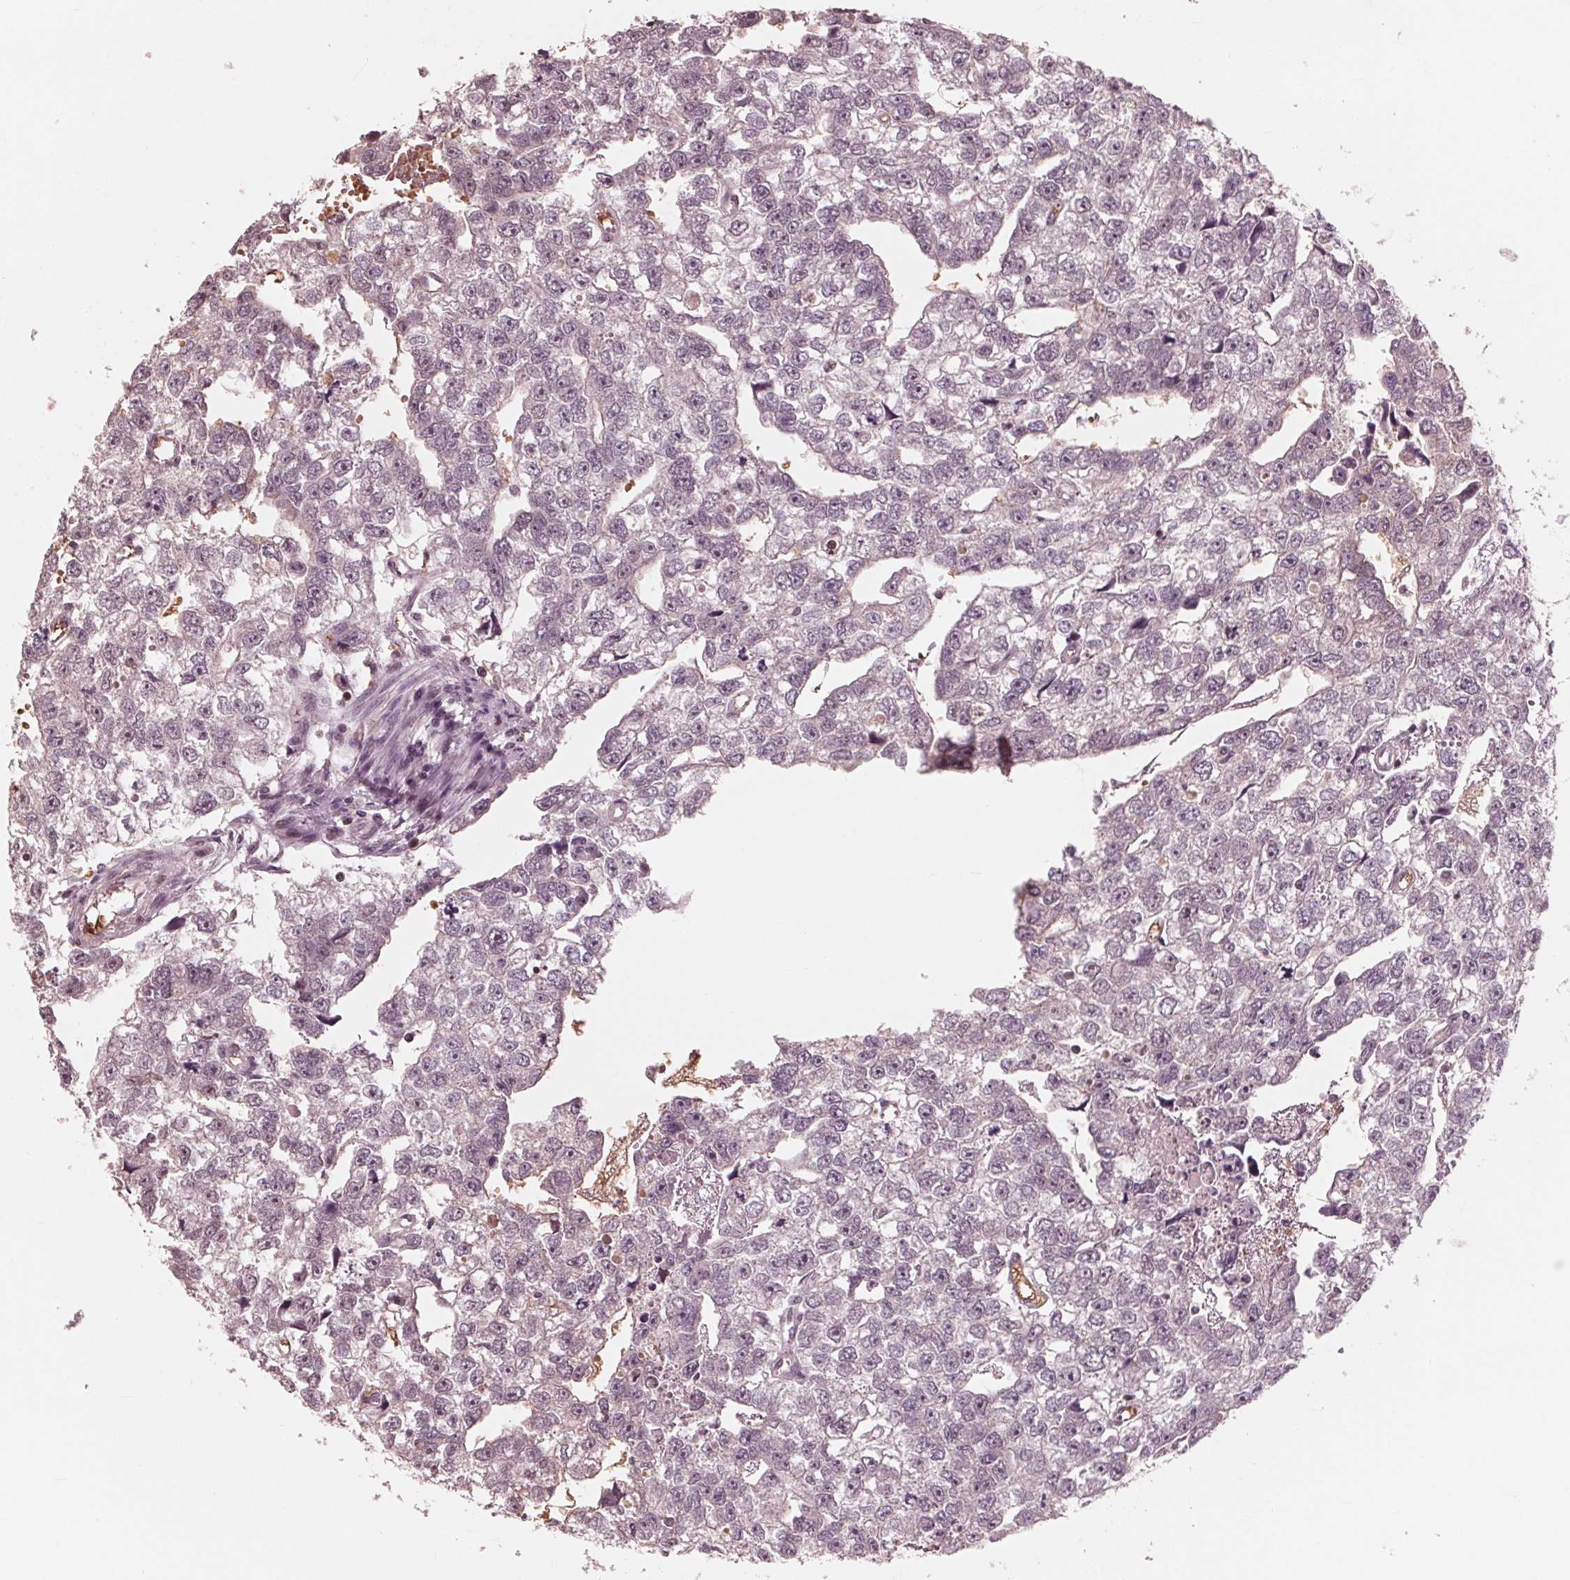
{"staining": {"intensity": "negative", "quantity": "none", "location": "none"}, "tissue": "testis cancer", "cell_type": "Tumor cells", "image_type": "cancer", "snomed": [{"axis": "morphology", "description": "Carcinoma, Embryonal, NOS"}, {"axis": "morphology", "description": "Teratoma, malignant, NOS"}, {"axis": "topography", "description": "Testis"}], "caption": "Testis cancer stained for a protein using immunohistochemistry (IHC) demonstrates no staining tumor cells.", "gene": "HIRIP3", "patient": {"sex": "male", "age": 44}}